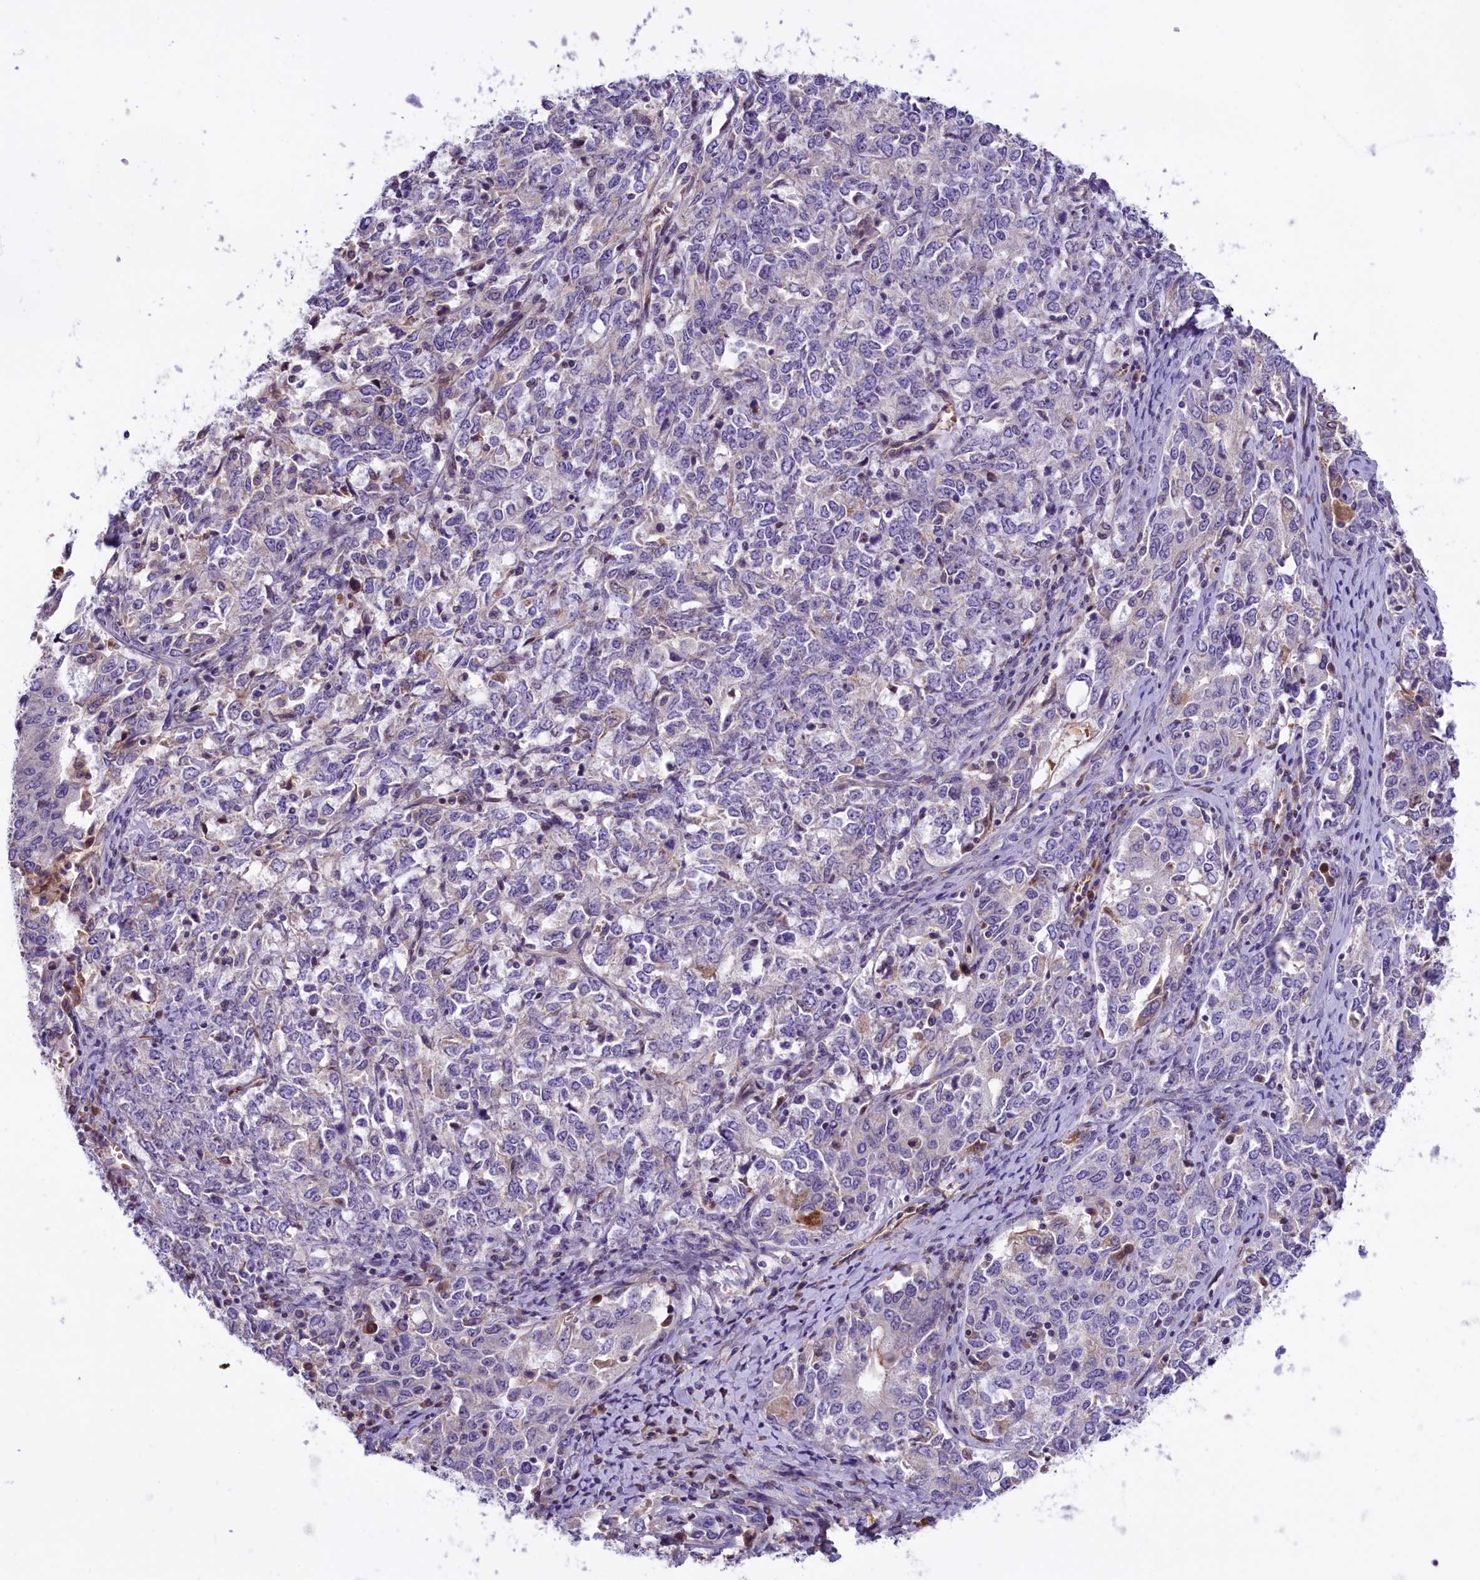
{"staining": {"intensity": "negative", "quantity": "none", "location": "none"}, "tissue": "ovarian cancer", "cell_type": "Tumor cells", "image_type": "cancer", "snomed": [{"axis": "morphology", "description": "Carcinoma, endometroid"}, {"axis": "topography", "description": "Ovary"}], "caption": "The histopathology image shows no staining of tumor cells in ovarian cancer.", "gene": "CCDC32", "patient": {"sex": "female", "age": 62}}